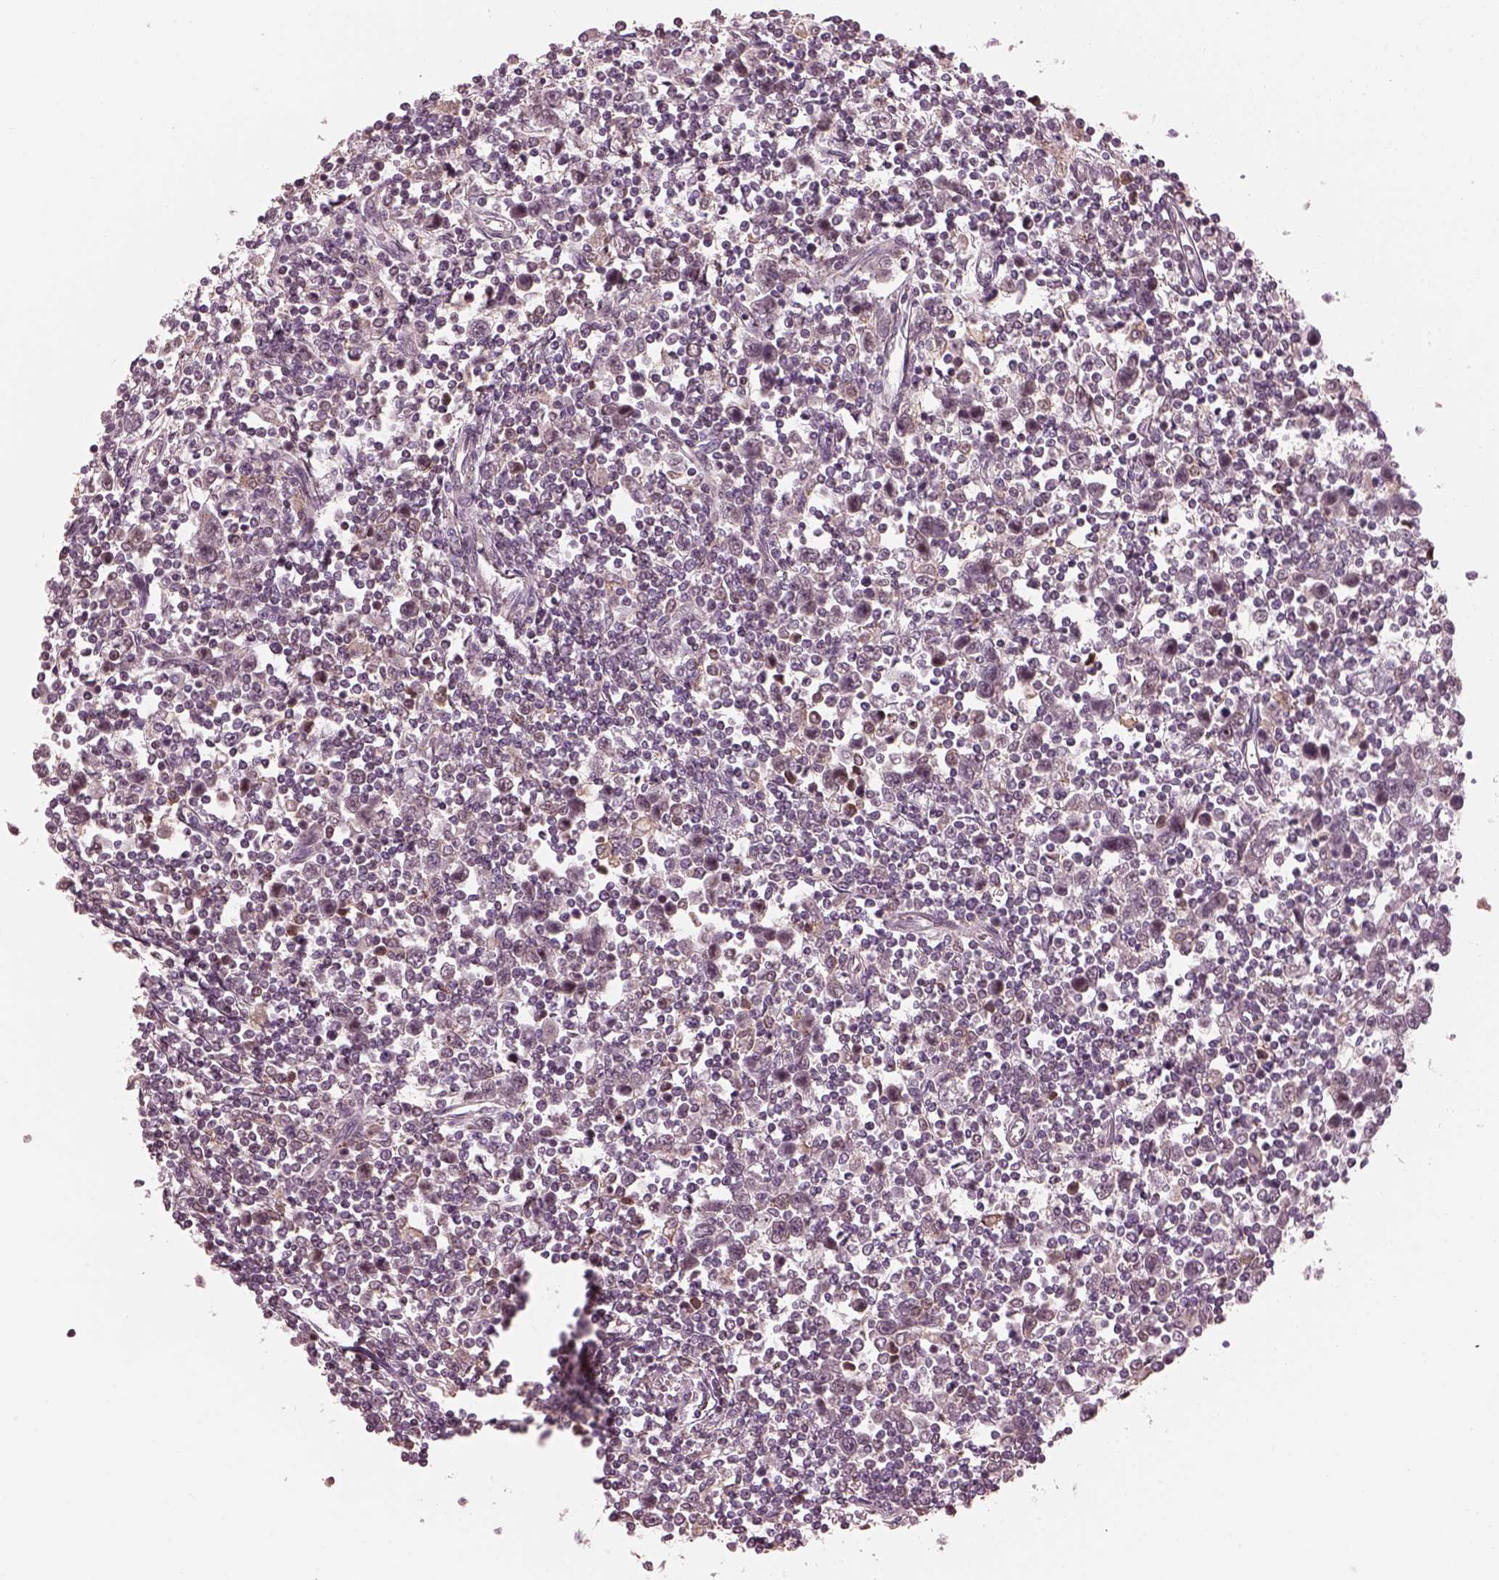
{"staining": {"intensity": "negative", "quantity": "none", "location": "none"}, "tissue": "testis cancer", "cell_type": "Tumor cells", "image_type": "cancer", "snomed": [{"axis": "morphology", "description": "Normal tissue, NOS"}, {"axis": "morphology", "description": "Seminoma, NOS"}, {"axis": "topography", "description": "Testis"}, {"axis": "topography", "description": "Epididymis"}], "caption": "This is an immunohistochemistry (IHC) image of seminoma (testis). There is no positivity in tumor cells.", "gene": "SRI", "patient": {"sex": "male", "age": 34}}